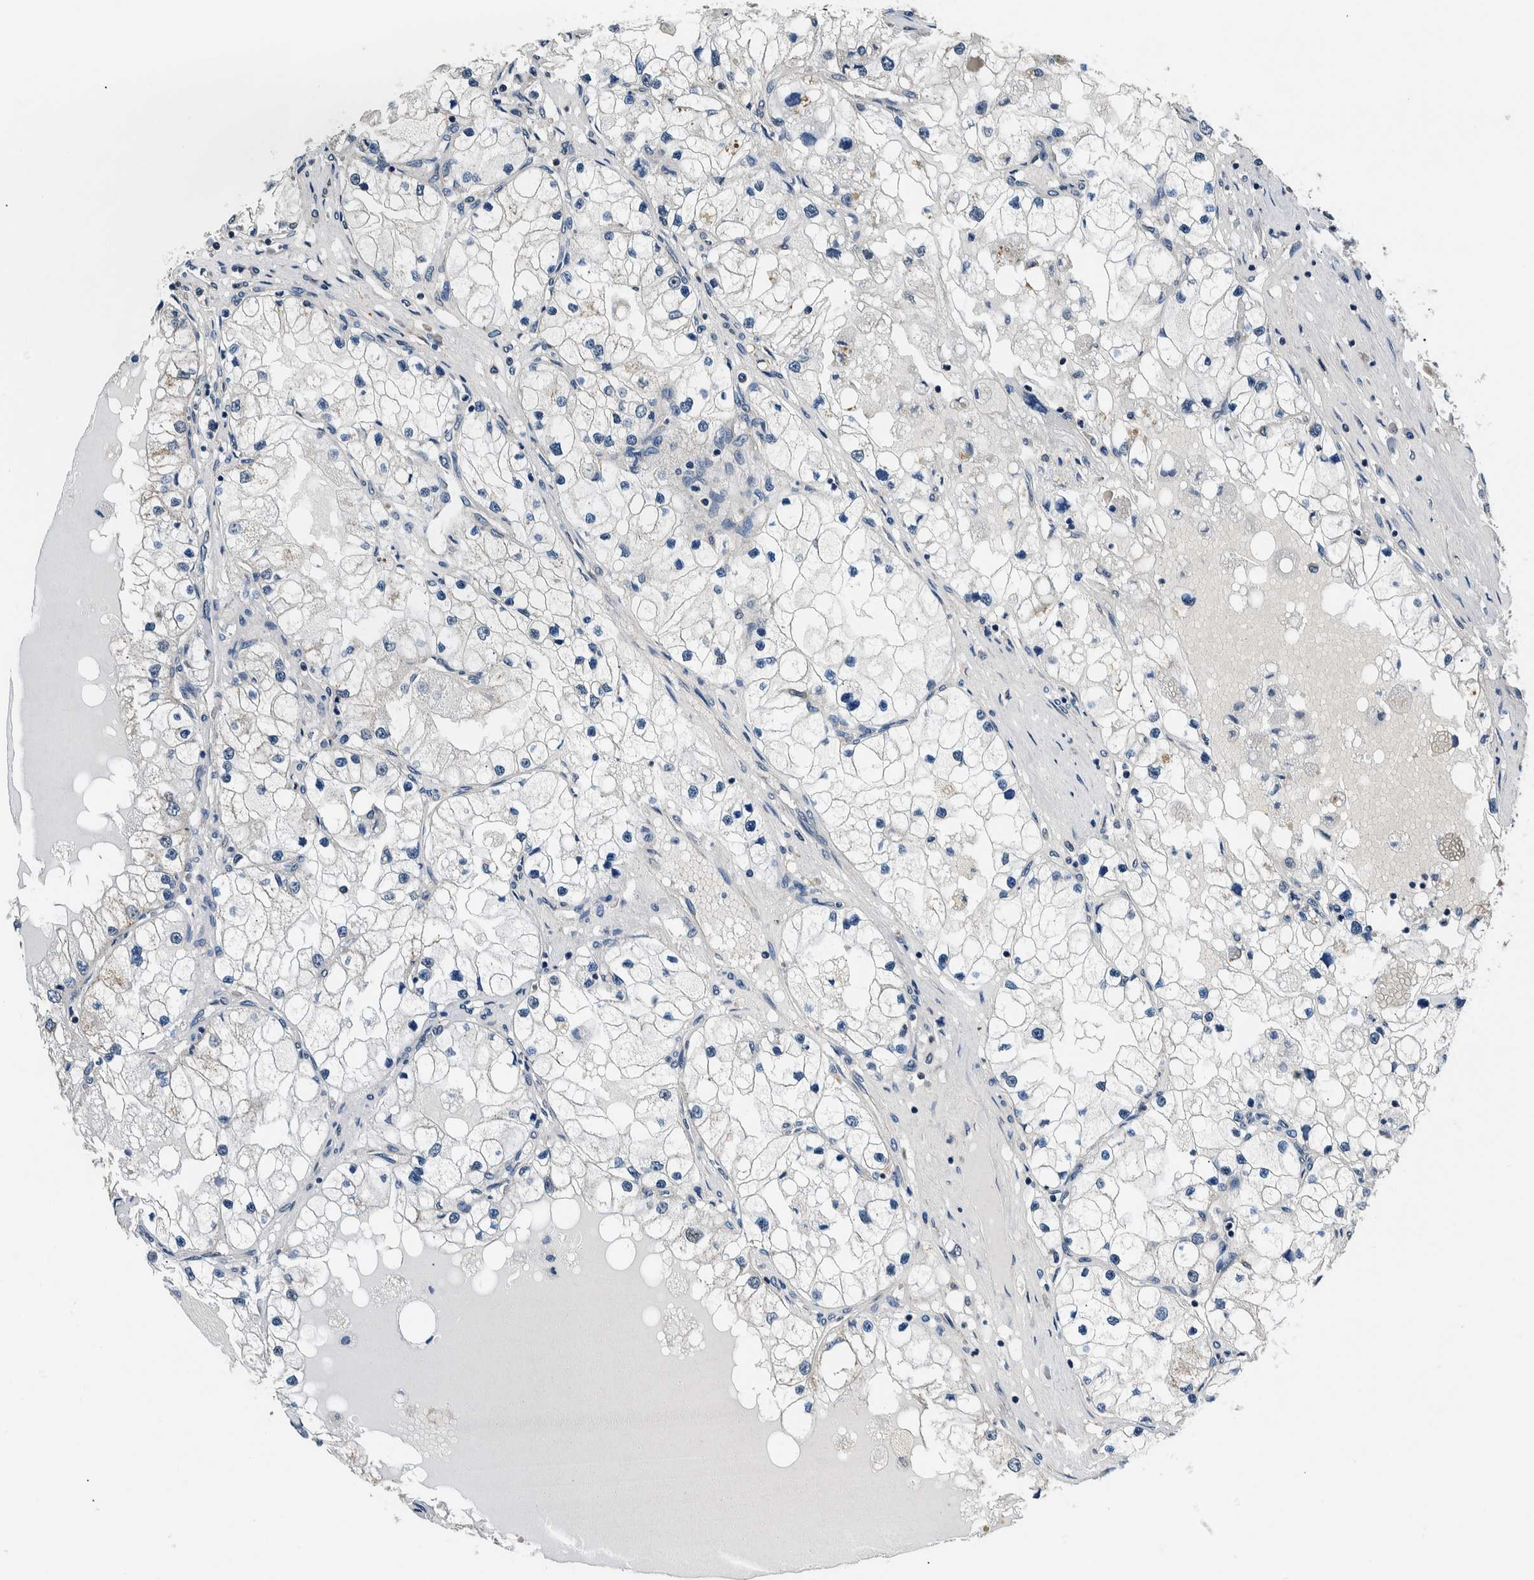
{"staining": {"intensity": "negative", "quantity": "none", "location": "none"}, "tissue": "renal cancer", "cell_type": "Tumor cells", "image_type": "cancer", "snomed": [{"axis": "morphology", "description": "Adenocarcinoma, NOS"}, {"axis": "topography", "description": "Kidney"}], "caption": "This is an IHC image of renal cancer (adenocarcinoma). There is no expression in tumor cells.", "gene": "NIBAN2", "patient": {"sex": "male", "age": 68}}